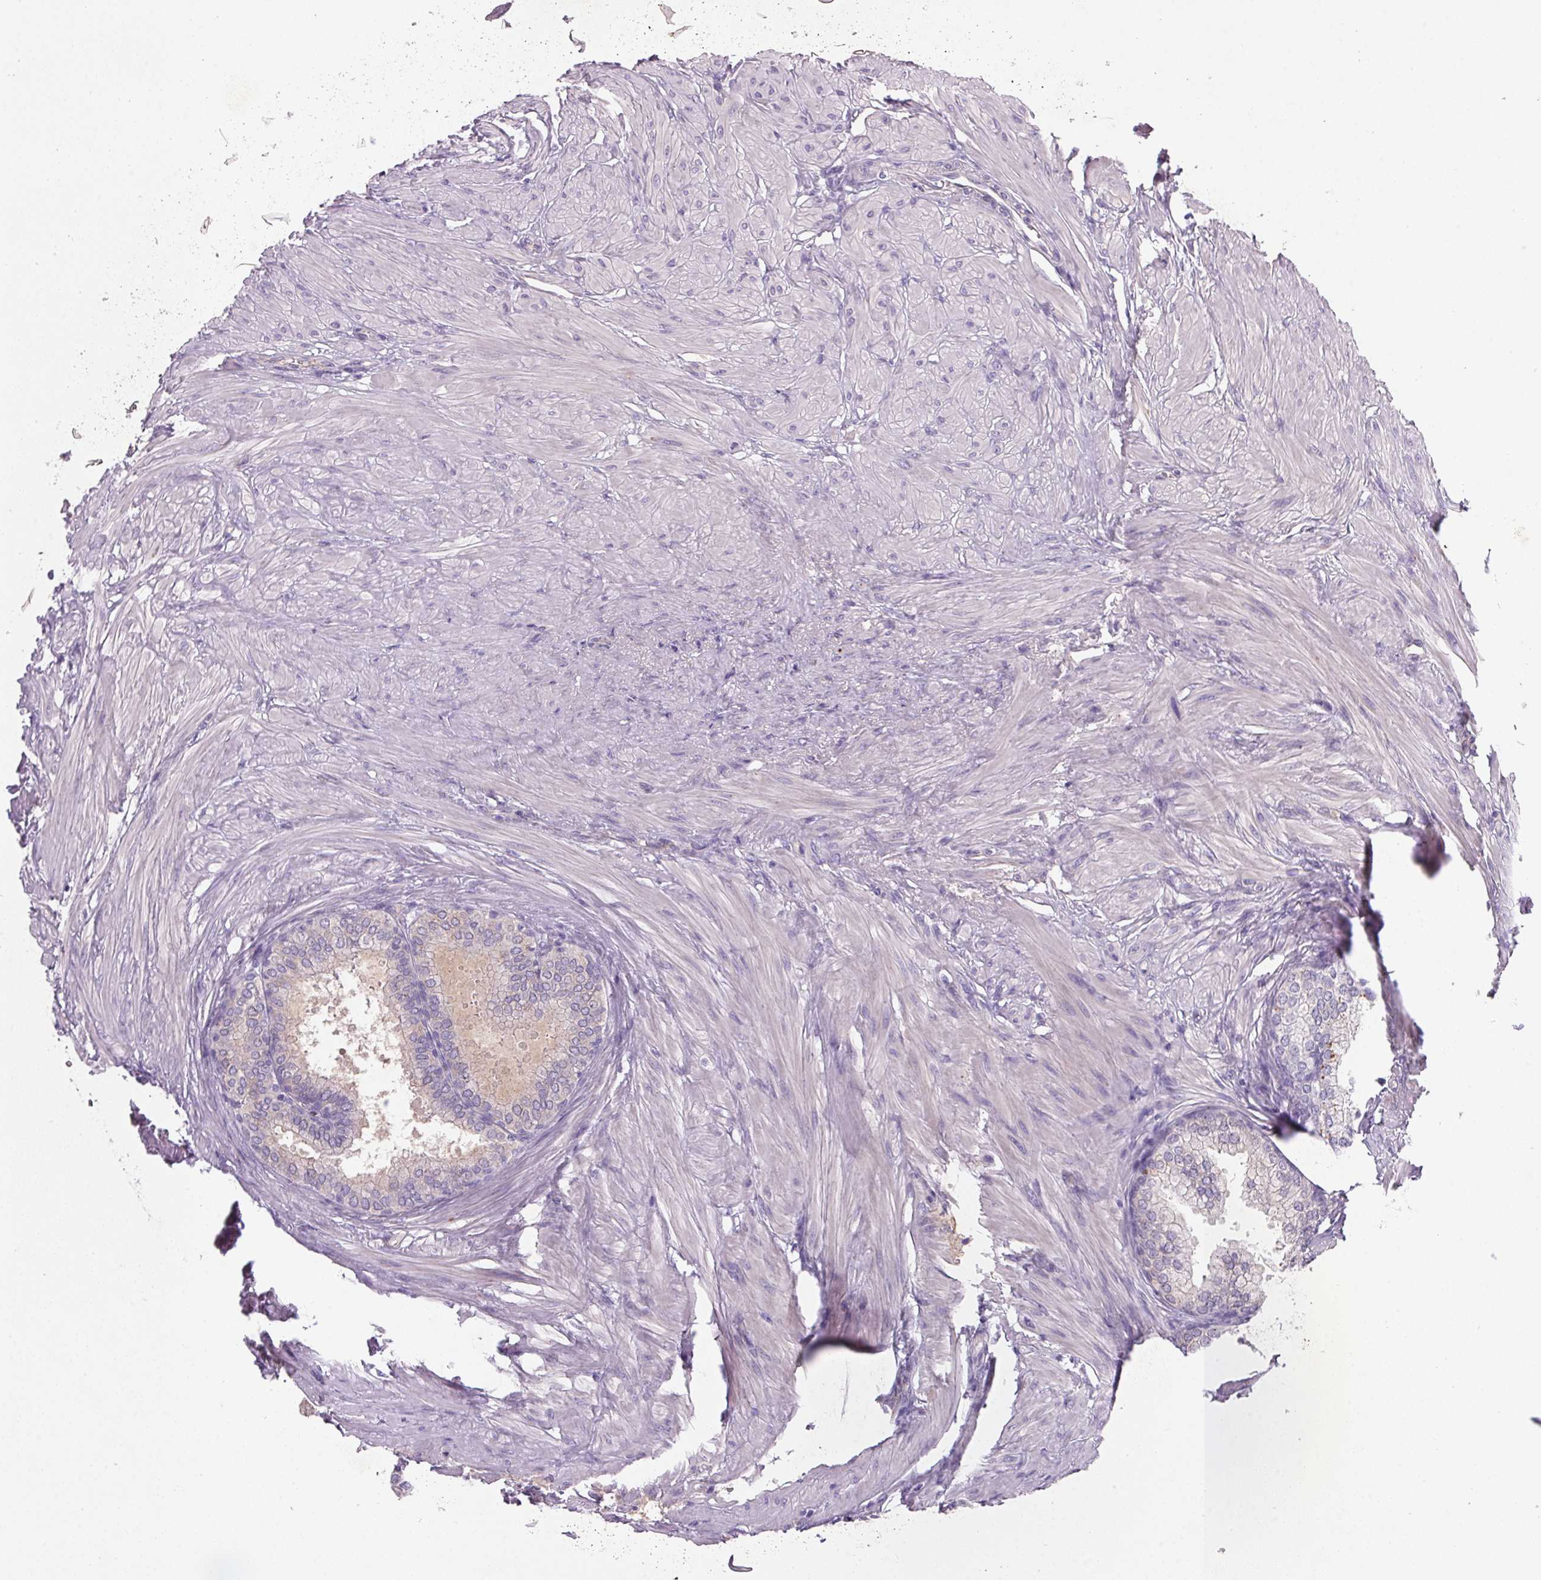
{"staining": {"intensity": "negative", "quantity": "none", "location": "none"}, "tissue": "prostate", "cell_type": "Glandular cells", "image_type": "normal", "snomed": [{"axis": "morphology", "description": "Normal tissue, NOS"}, {"axis": "topography", "description": "Prostate"}, {"axis": "topography", "description": "Peripheral nerve tissue"}], "caption": "IHC micrograph of normal prostate: human prostate stained with DAB exhibits no significant protein positivity in glandular cells.", "gene": "APOC4", "patient": {"sex": "male", "age": 55}}